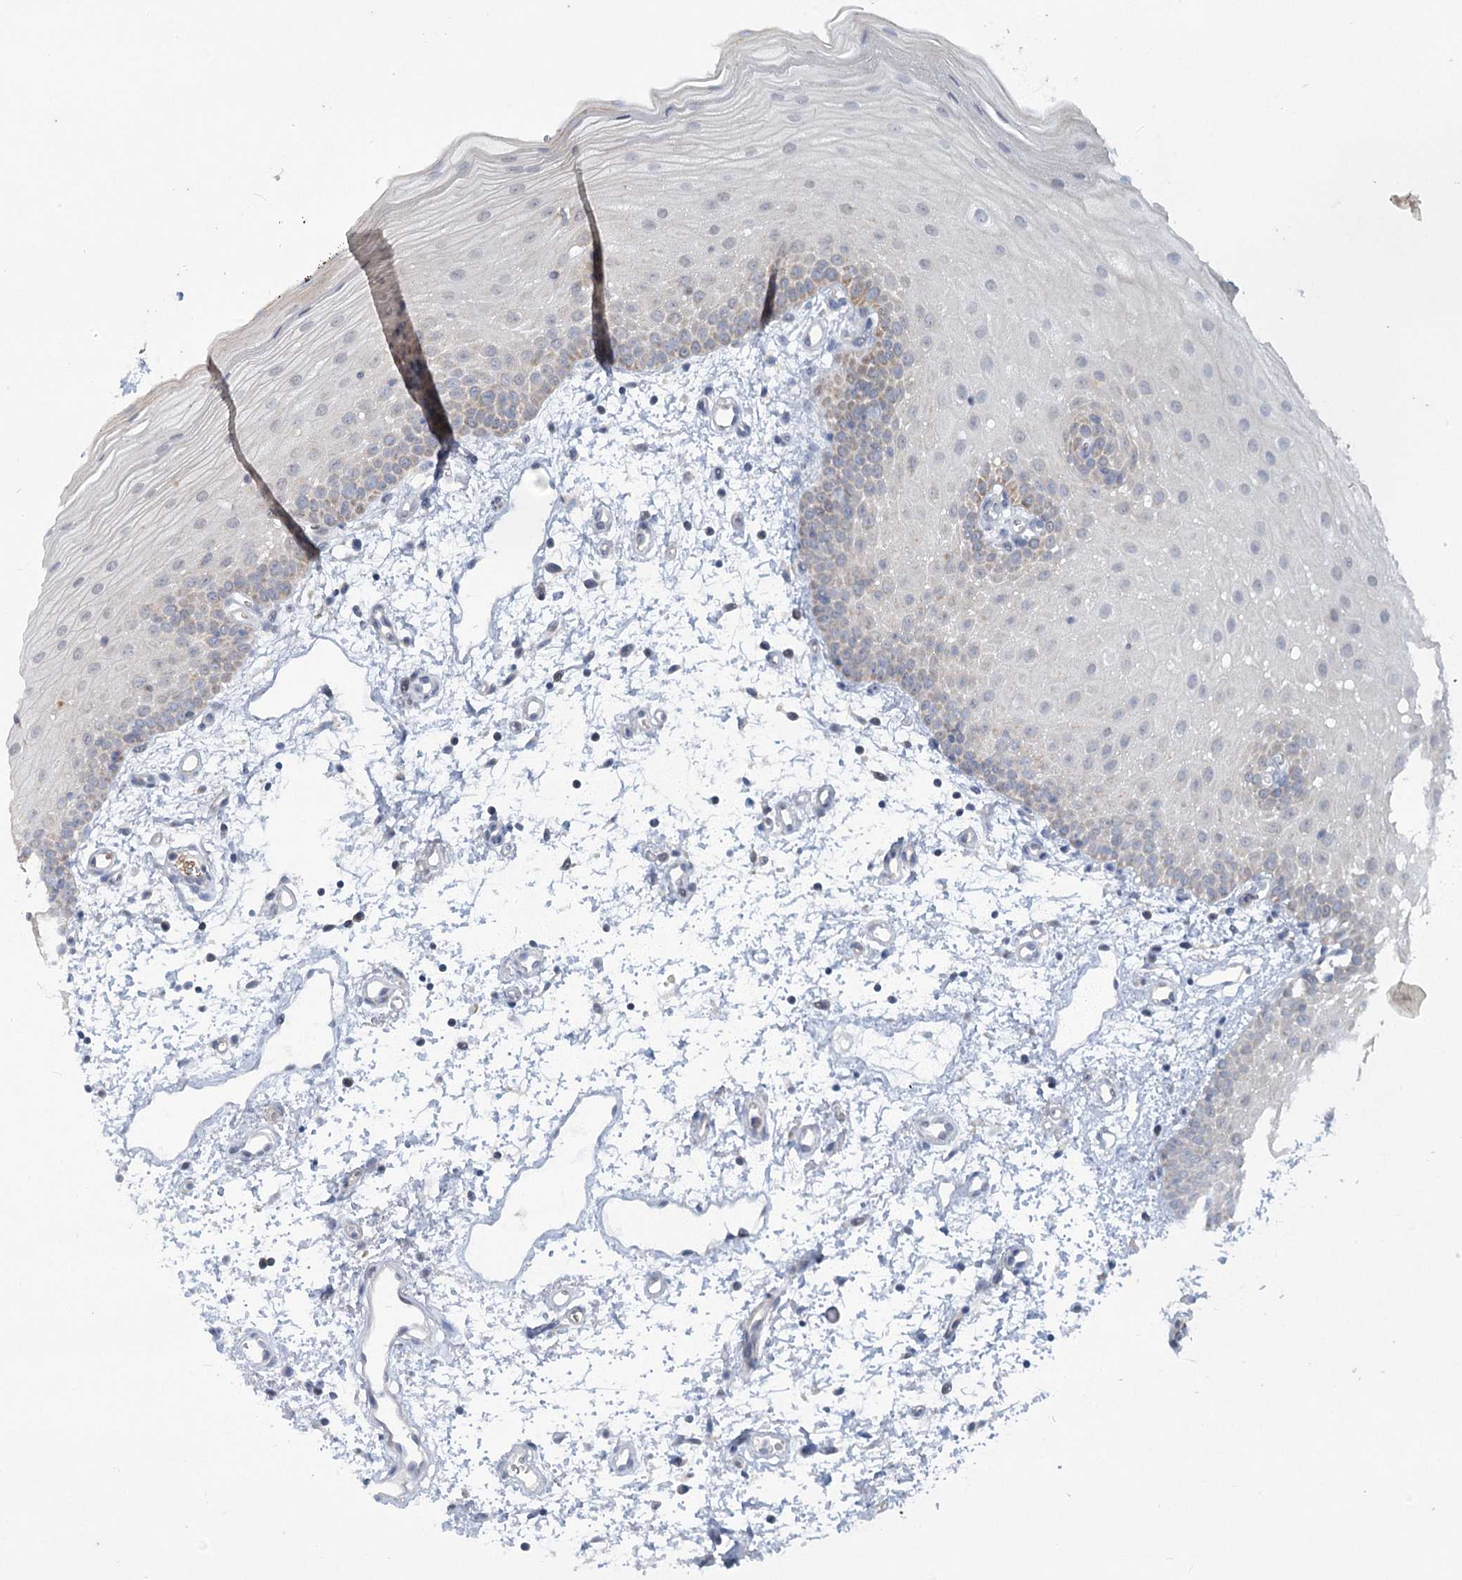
{"staining": {"intensity": "moderate", "quantity": "<25%", "location": "nuclear"}, "tissue": "oral mucosa", "cell_type": "Squamous epithelial cells", "image_type": "normal", "snomed": [{"axis": "morphology", "description": "Normal tissue, NOS"}, {"axis": "morphology", "description": "Squamous cell carcinoma, NOS"}, {"axis": "topography", "description": "Oral tissue"}, {"axis": "topography", "description": "Head-Neck"}], "caption": "A brown stain highlights moderate nuclear expression of a protein in squamous epithelial cells of unremarkable oral mucosa.", "gene": "MTG1", "patient": {"sex": "male", "age": 68}}